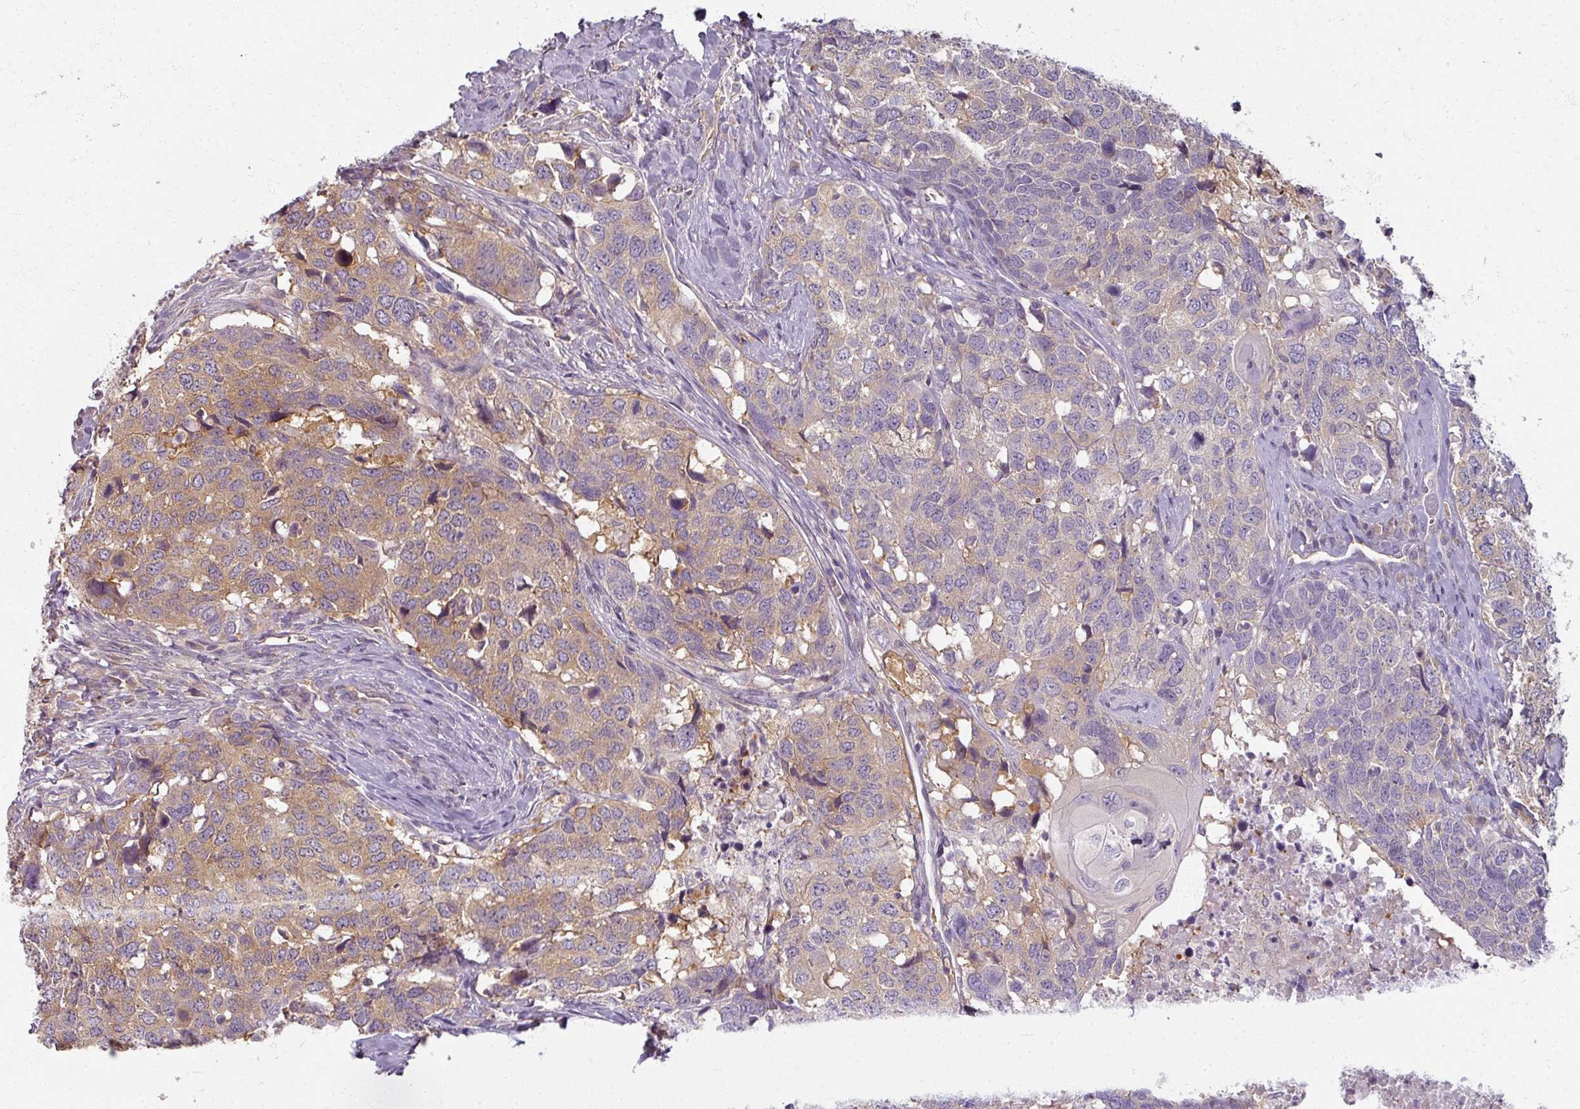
{"staining": {"intensity": "moderate", "quantity": "25%-75%", "location": "cytoplasmic/membranous"}, "tissue": "head and neck cancer", "cell_type": "Tumor cells", "image_type": "cancer", "snomed": [{"axis": "morphology", "description": "Normal tissue, NOS"}, {"axis": "morphology", "description": "Squamous cell carcinoma, NOS"}, {"axis": "topography", "description": "Skeletal muscle"}, {"axis": "topography", "description": "Vascular tissue"}, {"axis": "topography", "description": "Peripheral nerve tissue"}, {"axis": "topography", "description": "Head-Neck"}], "caption": "This is an image of immunohistochemistry staining of head and neck cancer (squamous cell carcinoma), which shows moderate staining in the cytoplasmic/membranous of tumor cells.", "gene": "AGPAT4", "patient": {"sex": "male", "age": 66}}